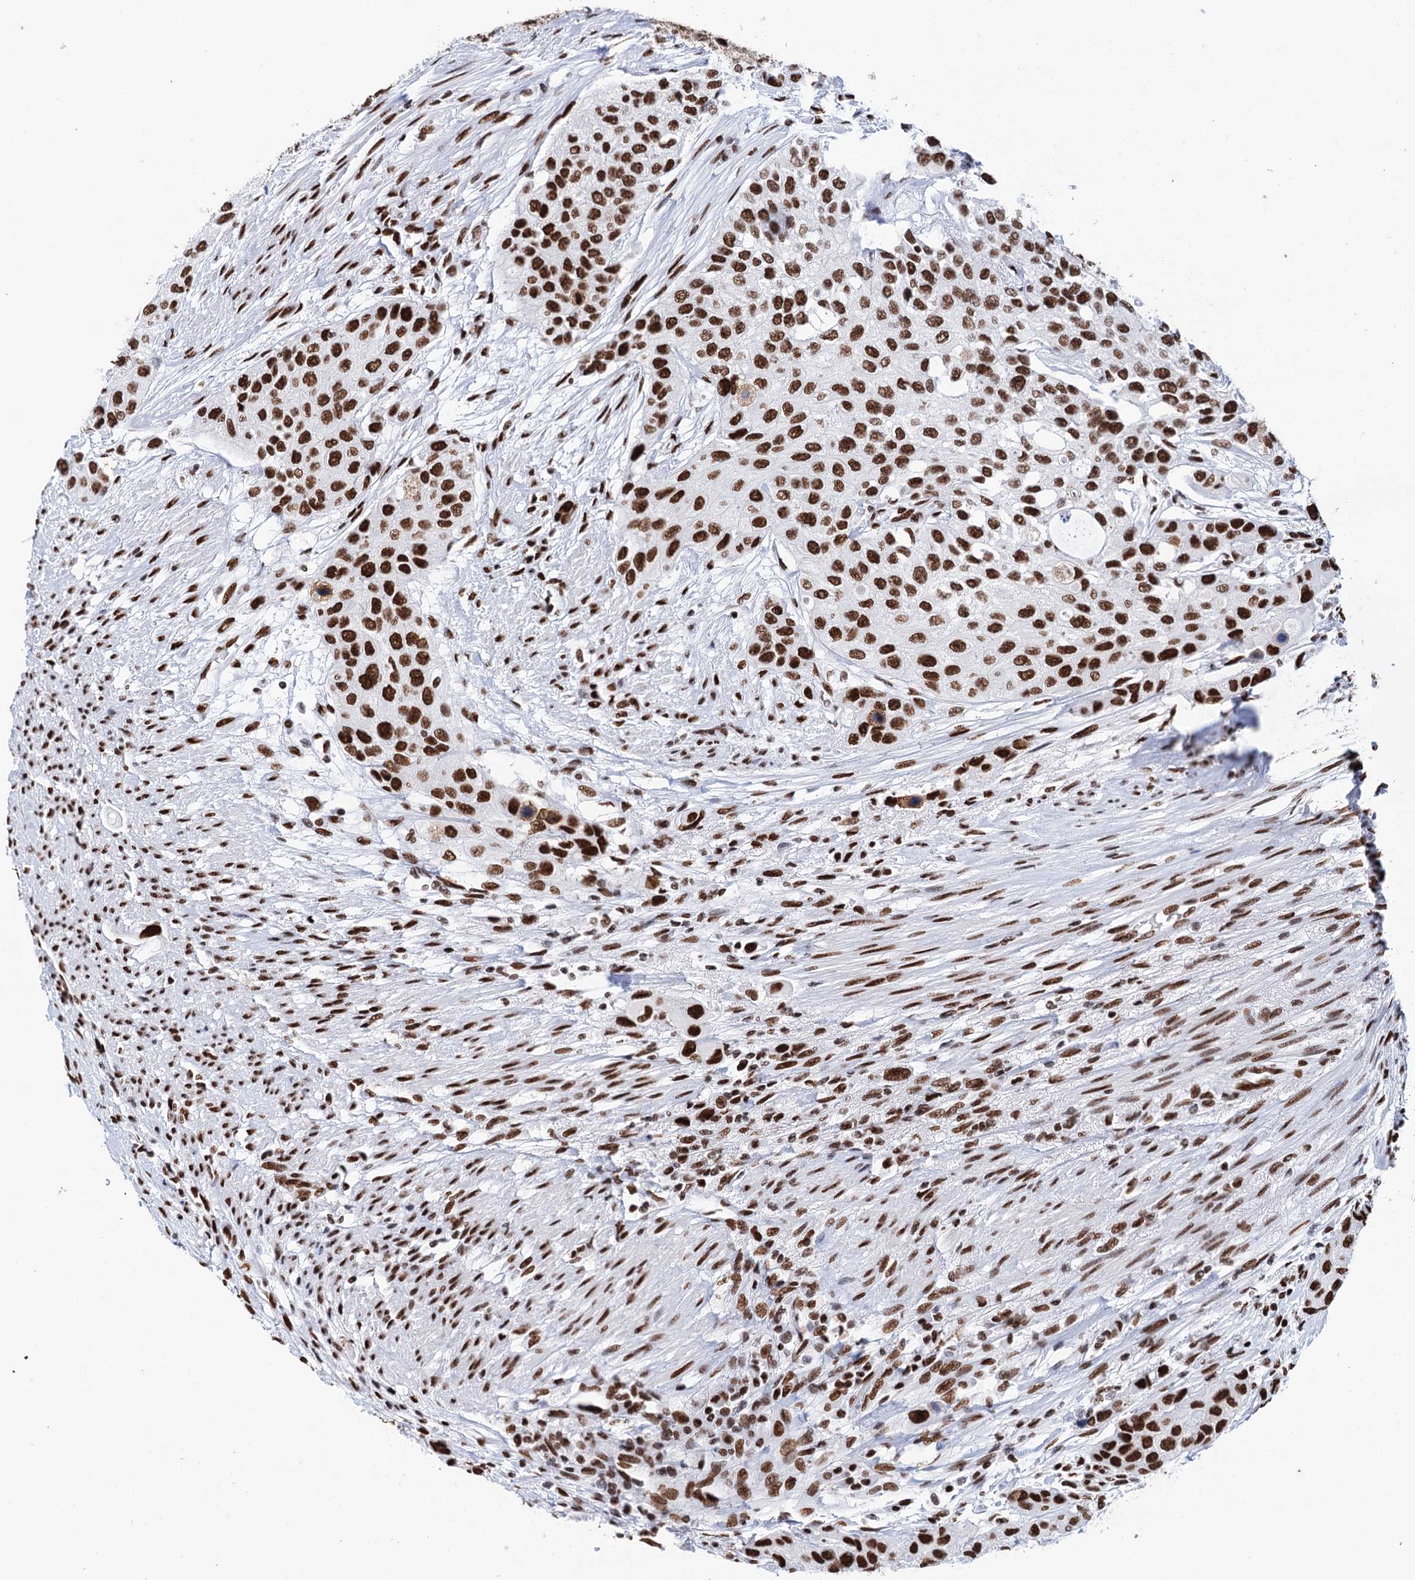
{"staining": {"intensity": "strong", "quantity": ">75%", "location": "nuclear"}, "tissue": "urothelial cancer", "cell_type": "Tumor cells", "image_type": "cancer", "snomed": [{"axis": "morphology", "description": "Normal tissue, NOS"}, {"axis": "morphology", "description": "Urothelial carcinoma, High grade"}, {"axis": "topography", "description": "Vascular tissue"}, {"axis": "topography", "description": "Urinary bladder"}], "caption": "There is high levels of strong nuclear positivity in tumor cells of urothelial cancer, as demonstrated by immunohistochemical staining (brown color).", "gene": "MATR3", "patient": {"sex": "female", "age": 56}}